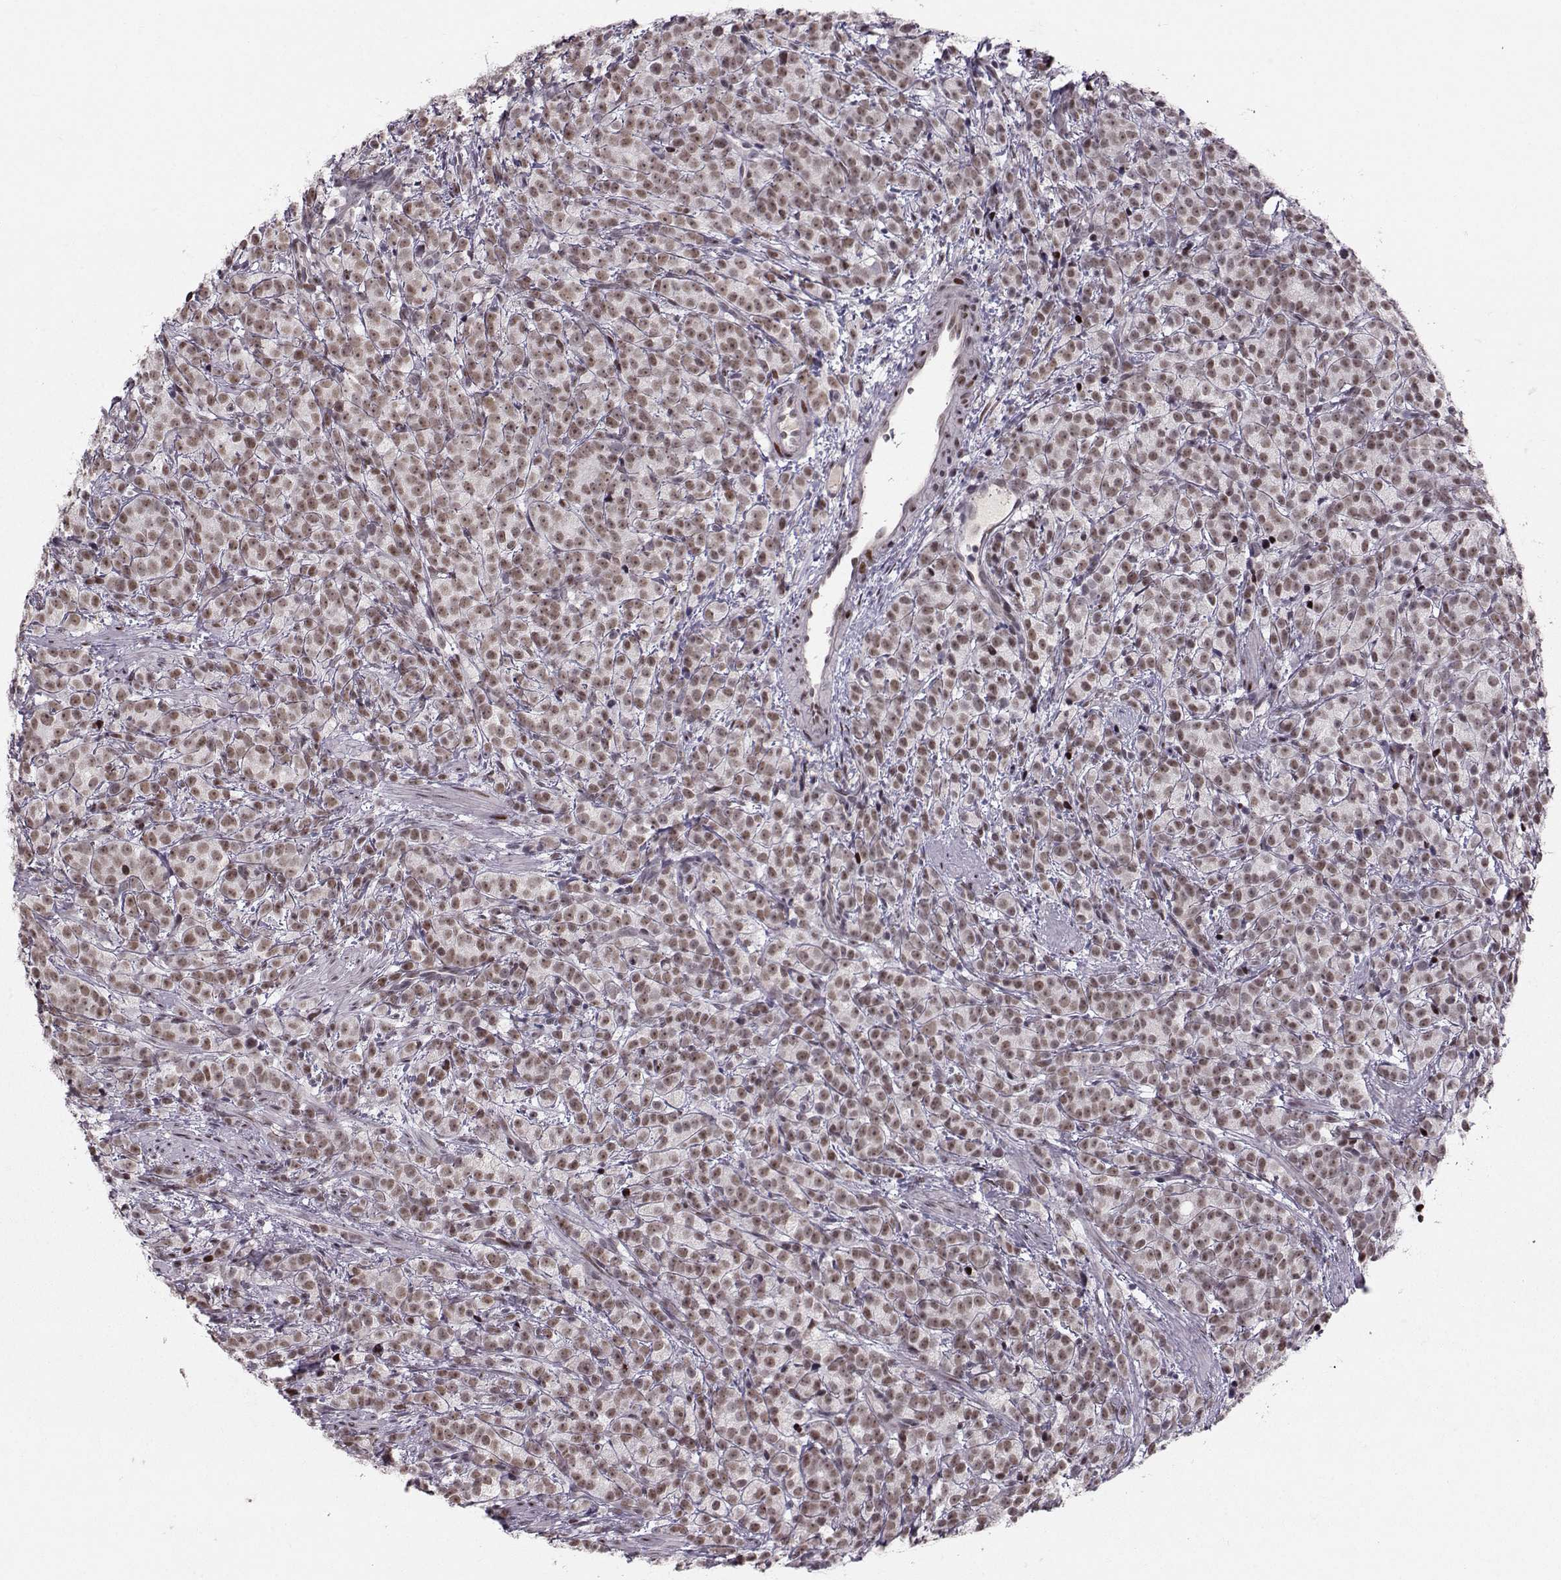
{"staining": {"intensity": "moderate", "quantity": "25%-75%", "location": "nuclear"}, "tissue": "prostate cancer", "cell_type": "Tumor cells", "image_type": "cancer", "snomed": [{"axis": "morphology", "description": "Adenocarcinoma, High grade"}, {"axis": "topography", "description": "Prostate"}], "caption": "Human prostate cancer (high-grade adenocarcinoma) stained for a protein (brown) exhibits moderate nuclear positive positivity in approximately 25%-75% of tumor cells.", "gene": "SNAPC2", "patient": {"sex": "male", "age": 53}}